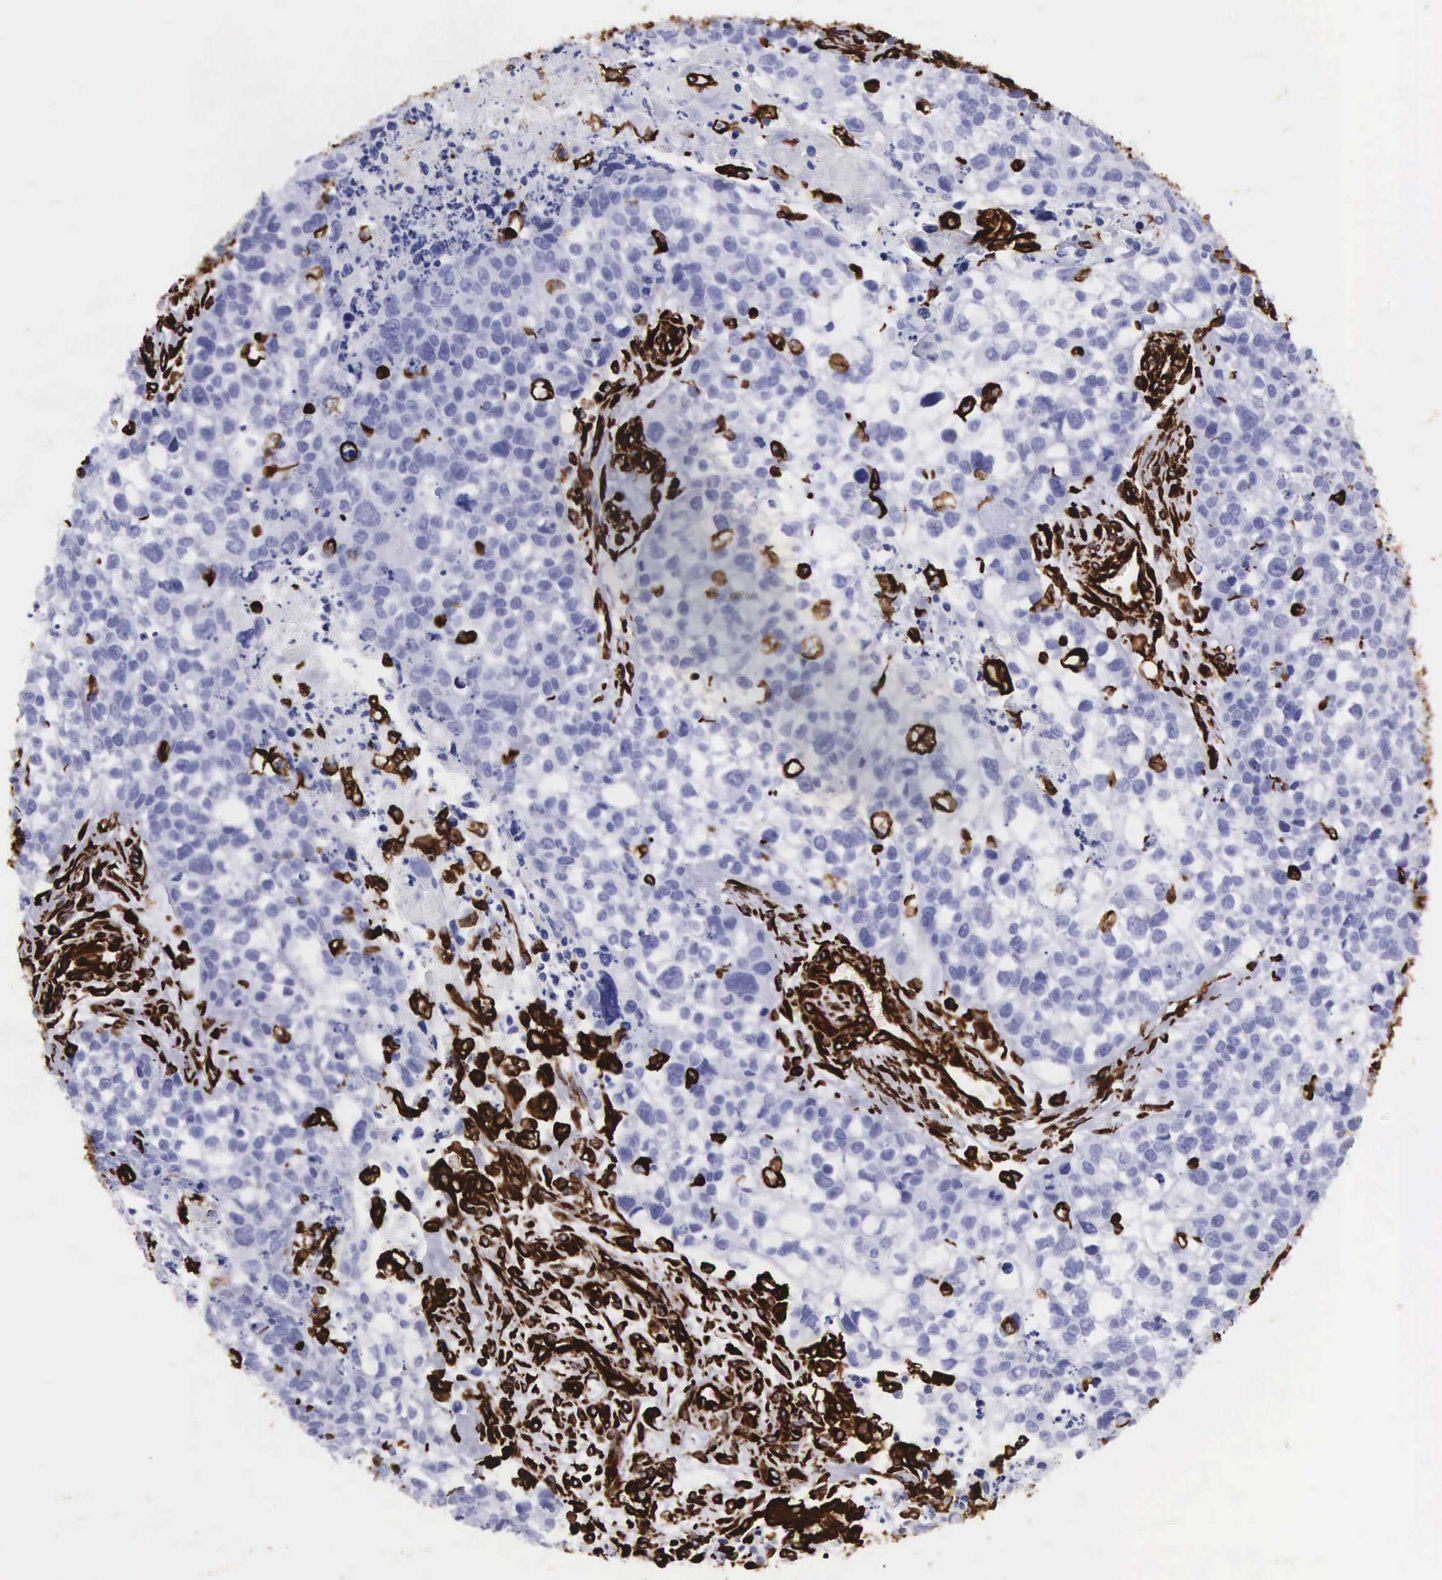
{"staining": {"intensity": "strong", "quantity": "<25%", "location": "cytoplasmic/membranous"}, "tissue": "lung cancer", "cell_type": "Tumor cells", "image_type": "cancer", "snomed": [{"axis": "morphology", "description": "Squamous cell carcinoma, NOS"}, {"axis": "topography", "description": "Lymph node"}, {"axis": "topography", "description": "Lung"}], "caption": "The histopathology image demonstrates immunohistochemical staining of lung cancer (squamous cell carcinoma). There is strong cytoplasmic/membranous positivity is appreciated in about <25% of tumor cells.", "gene": "VIM", "patient": {"sex": "male", "age": 74}}